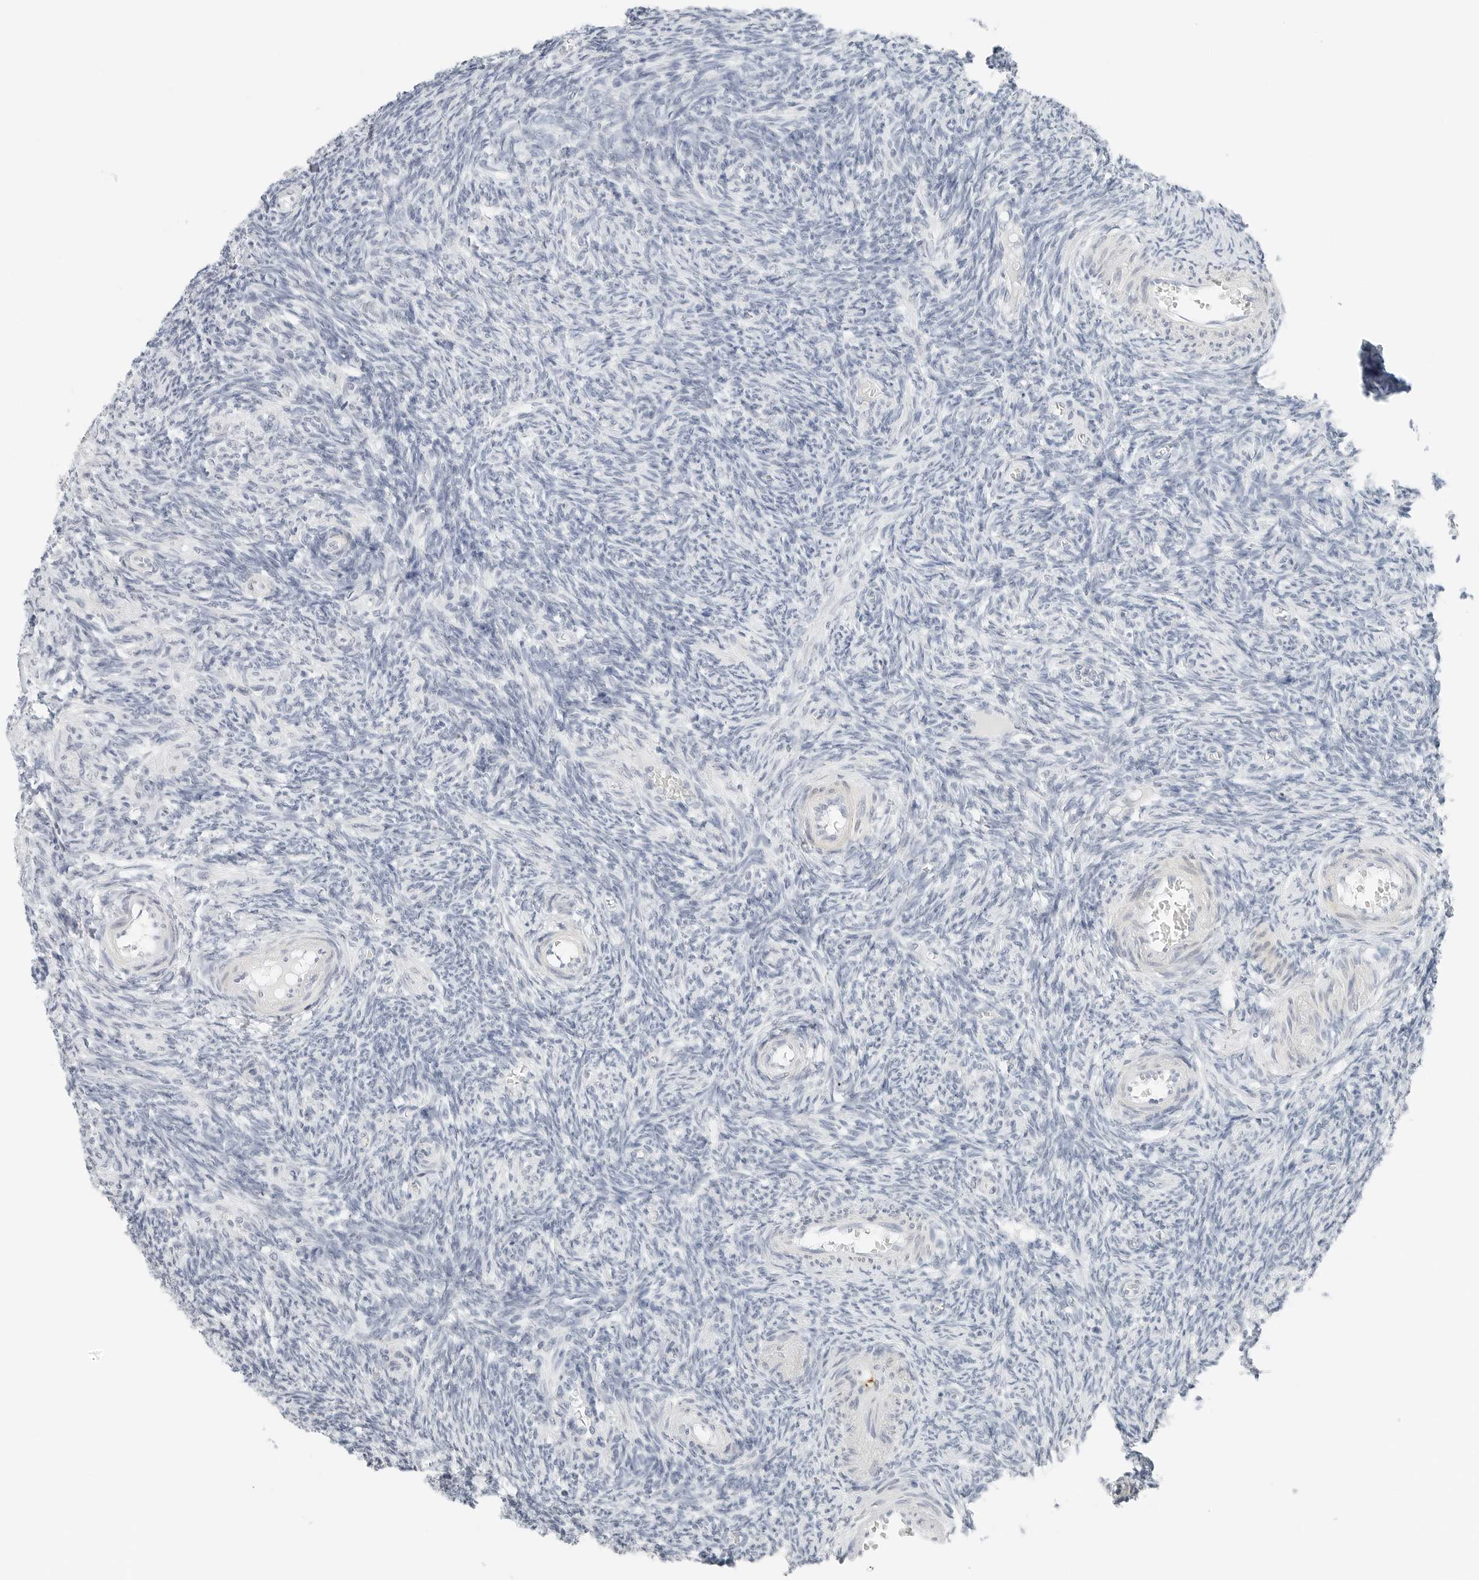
{"staining": {"intensity": "negative", "quantity": "none", "location": "none"}, "tissue": "ovary", "cell_type": "Ovarian stroma cells", "image_type": "normal", "snomed": [{"axis": "morphology", "description": "Normal tissue, NOS"}, {"axis": "topography", "description": "Ovary"}], "caption": "Immunohistochemistry photomicrograph of benign ovary stained for a protein (brown), which shows no staining in ovarian stroma cells.", "gene": "CCSAP", "patient": {"sex": "female", "age": 27}}